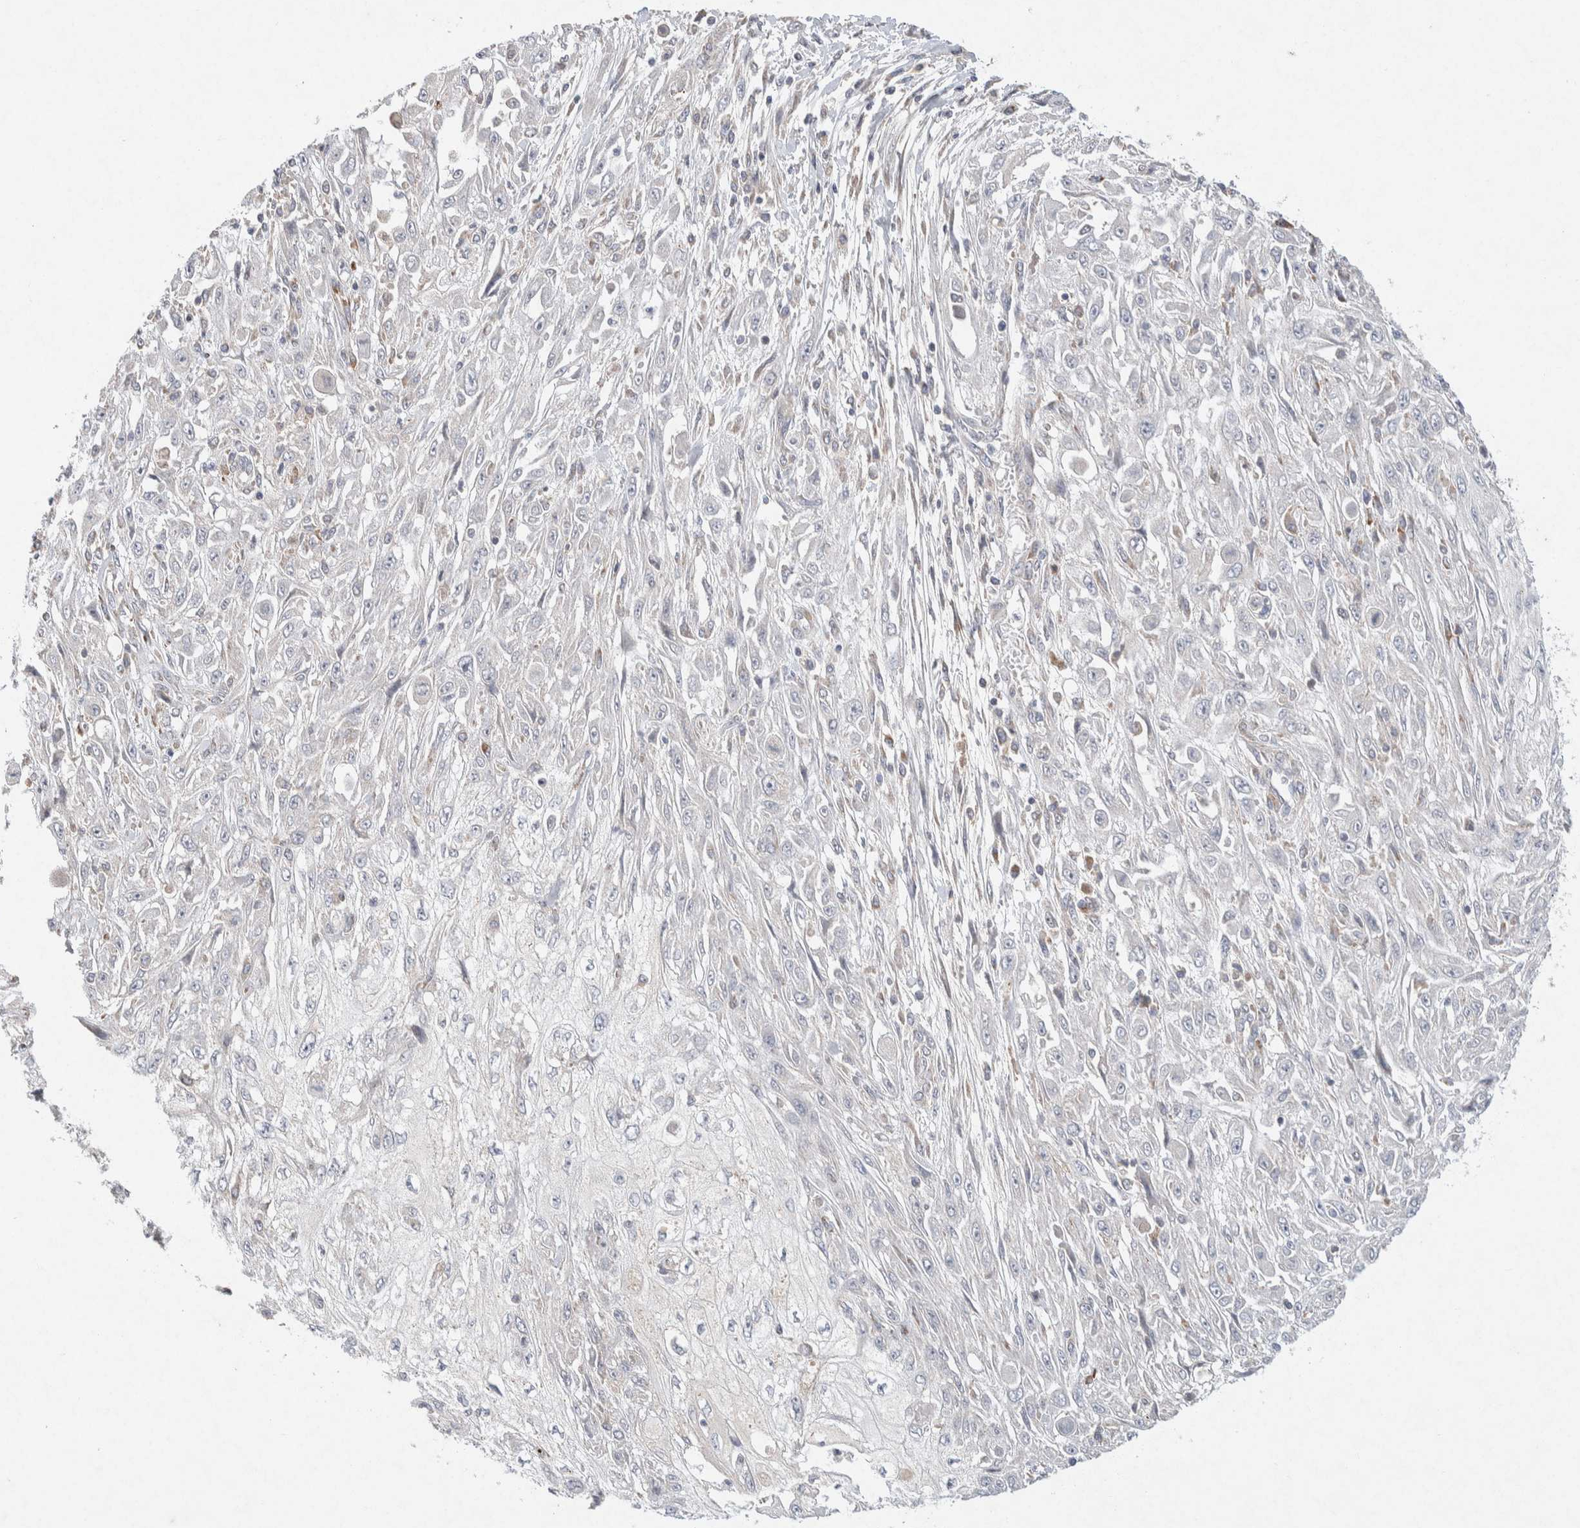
{"staining": {"intensity": "negative", "quantity": "none", "location": "none"}, "tissue": "skin cancer", "cell_type": "Tumor cells", "image_type": "cancer", "snomed": [{"axis": "morphology", "description": "Squamous cell carcinoma, NOS"}, {"axis": "morphology", "description": "Squamous cell carcinoma, metastatic, NOS"}, {"axis": "topography", "description": "Skin"}, {"axis": "topography", "description": "Lymph node"}], "caption": "Skin cancer (squamous cell carcinoma) was stained to show a protein in brown. There is no significant positivity in tumor cells.", "gene": "CMTM4", "patient": {"sex": "male", "age": 75}}